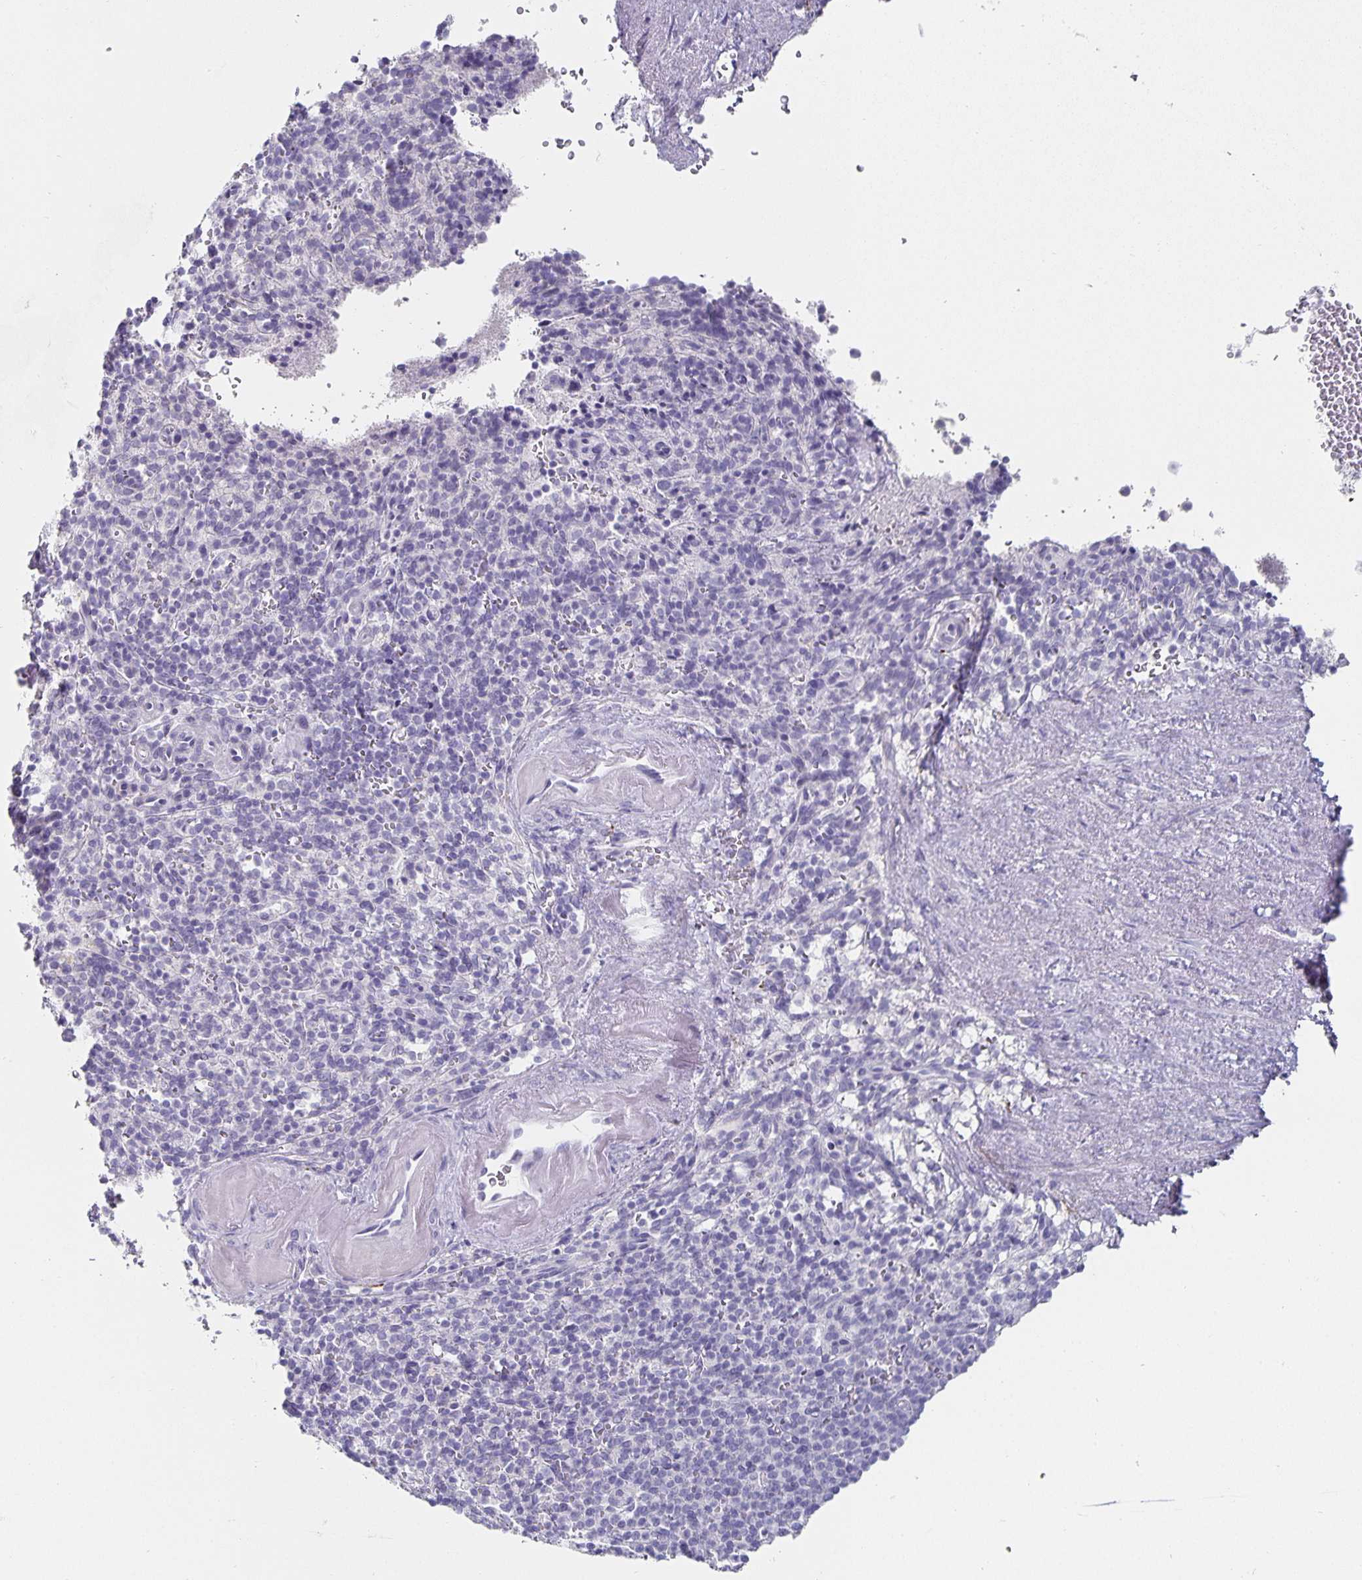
{"staining": {"intensity": "negative", "quantity": "none", "location": "none"}, "tissue": "spleen", "cell_type": "Cells in red pulp", "image_type": "normal", "snomed": [{"axis": "morphology", "description": "Normal tissue, NOS"}, {"axis": "topography", "description": "Spleen"}], "caption": "Immunohistochemistry (IHC) histopathology image of unremarkable spleen stained for a protein (brown), which displays no expression in cells in red pulp.", "gene": "CHGA", "patient": {"sex": "female", "age": 74}}